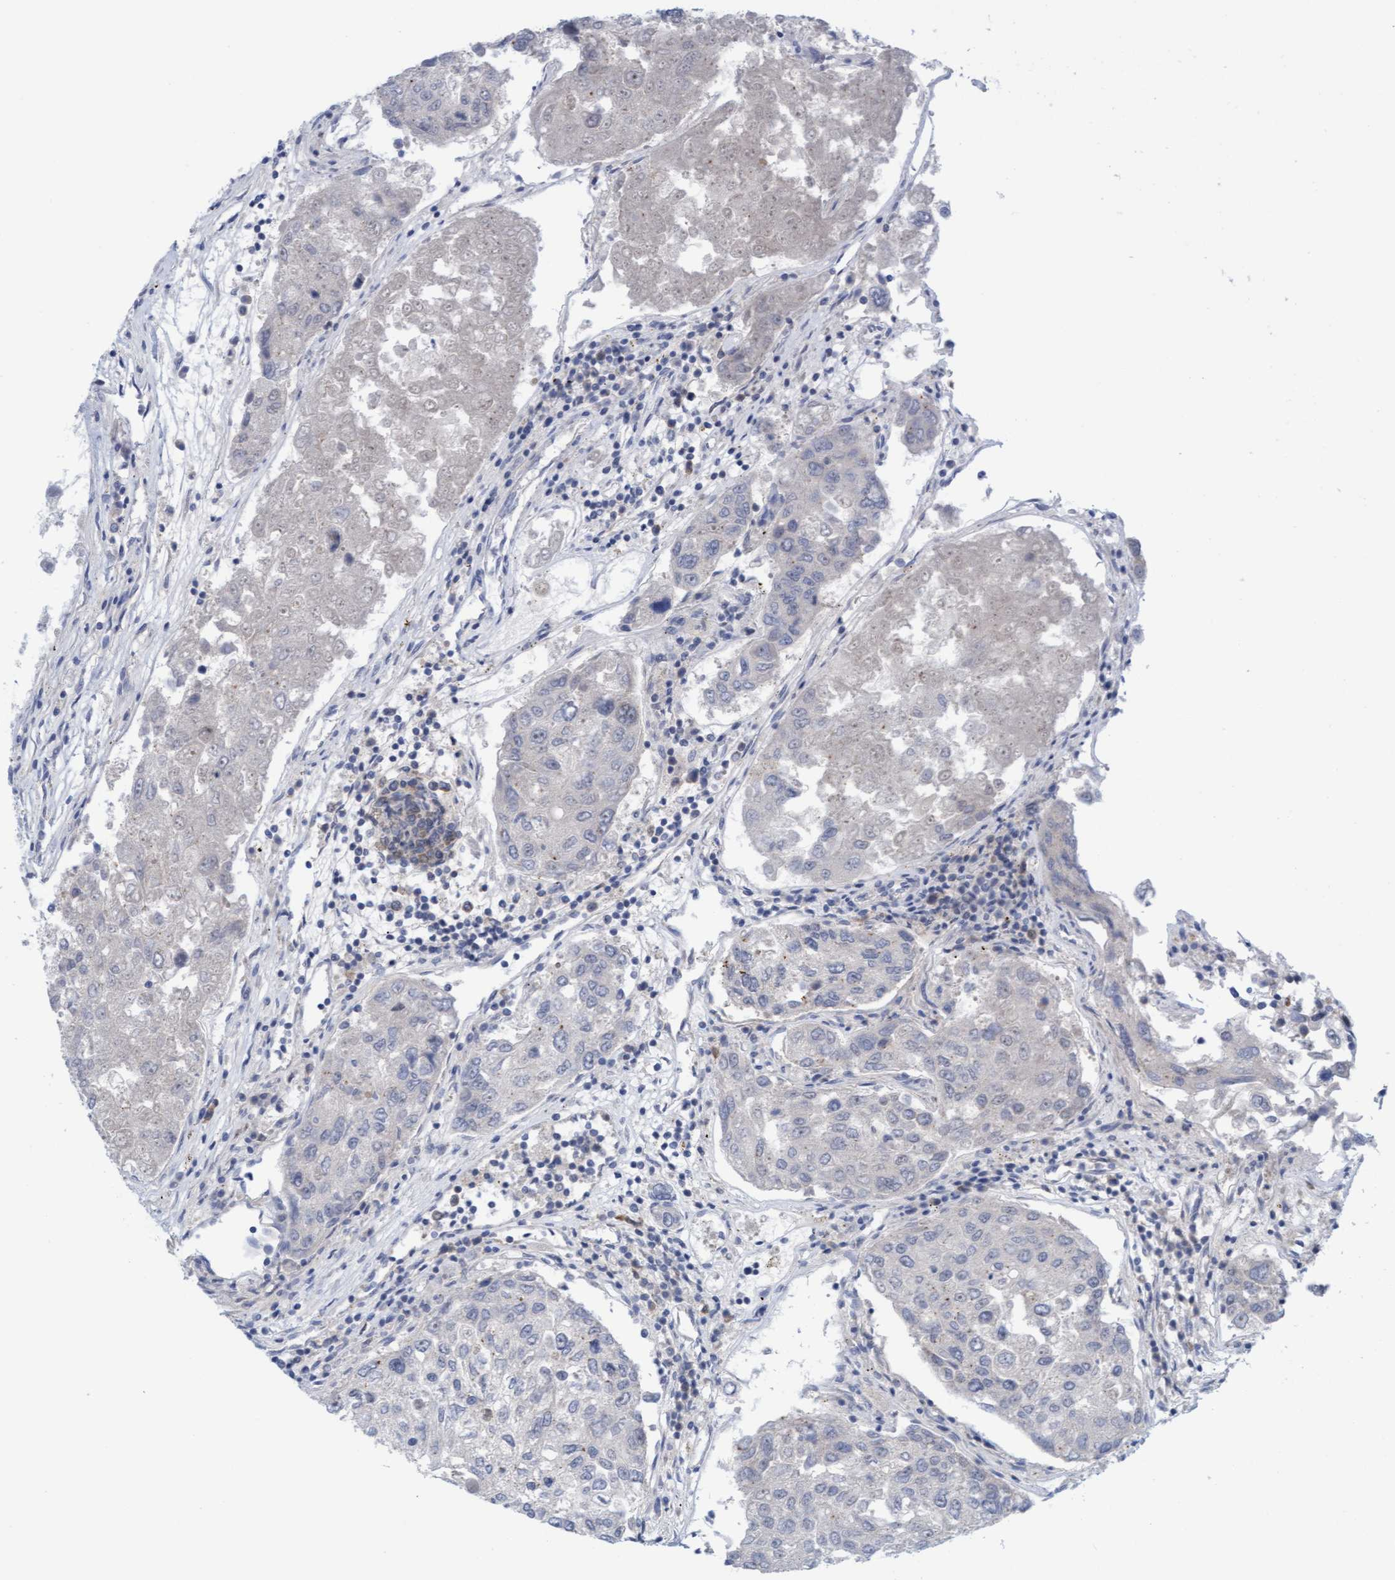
{"staining": {"intensity": "negative", "quantity": "none", "location": "none"}, "tissue": "urothelial cancer", "cell_type": "Tumor cells", "image_type": "cancer", "snomed": [{"axis": "morphology", "description": "Urothelial carcinoma, High grade"}, {"axis": "topography", "description": "Lymph node"}, {"axis": "topography", "description": "Urinary bladder"}], "caption": "Photomicrograph shows no protein positivity in tumor cells of urothelial carcinoma (high-grade) tissue. The staining was performed using DAB to visualize the protein expression in brown, while the nuclei were stained in blue with hematoxylin (Magnification: 20x).", "gene": "AMZ2", "patient": {"sex": "male", "age": 51}}